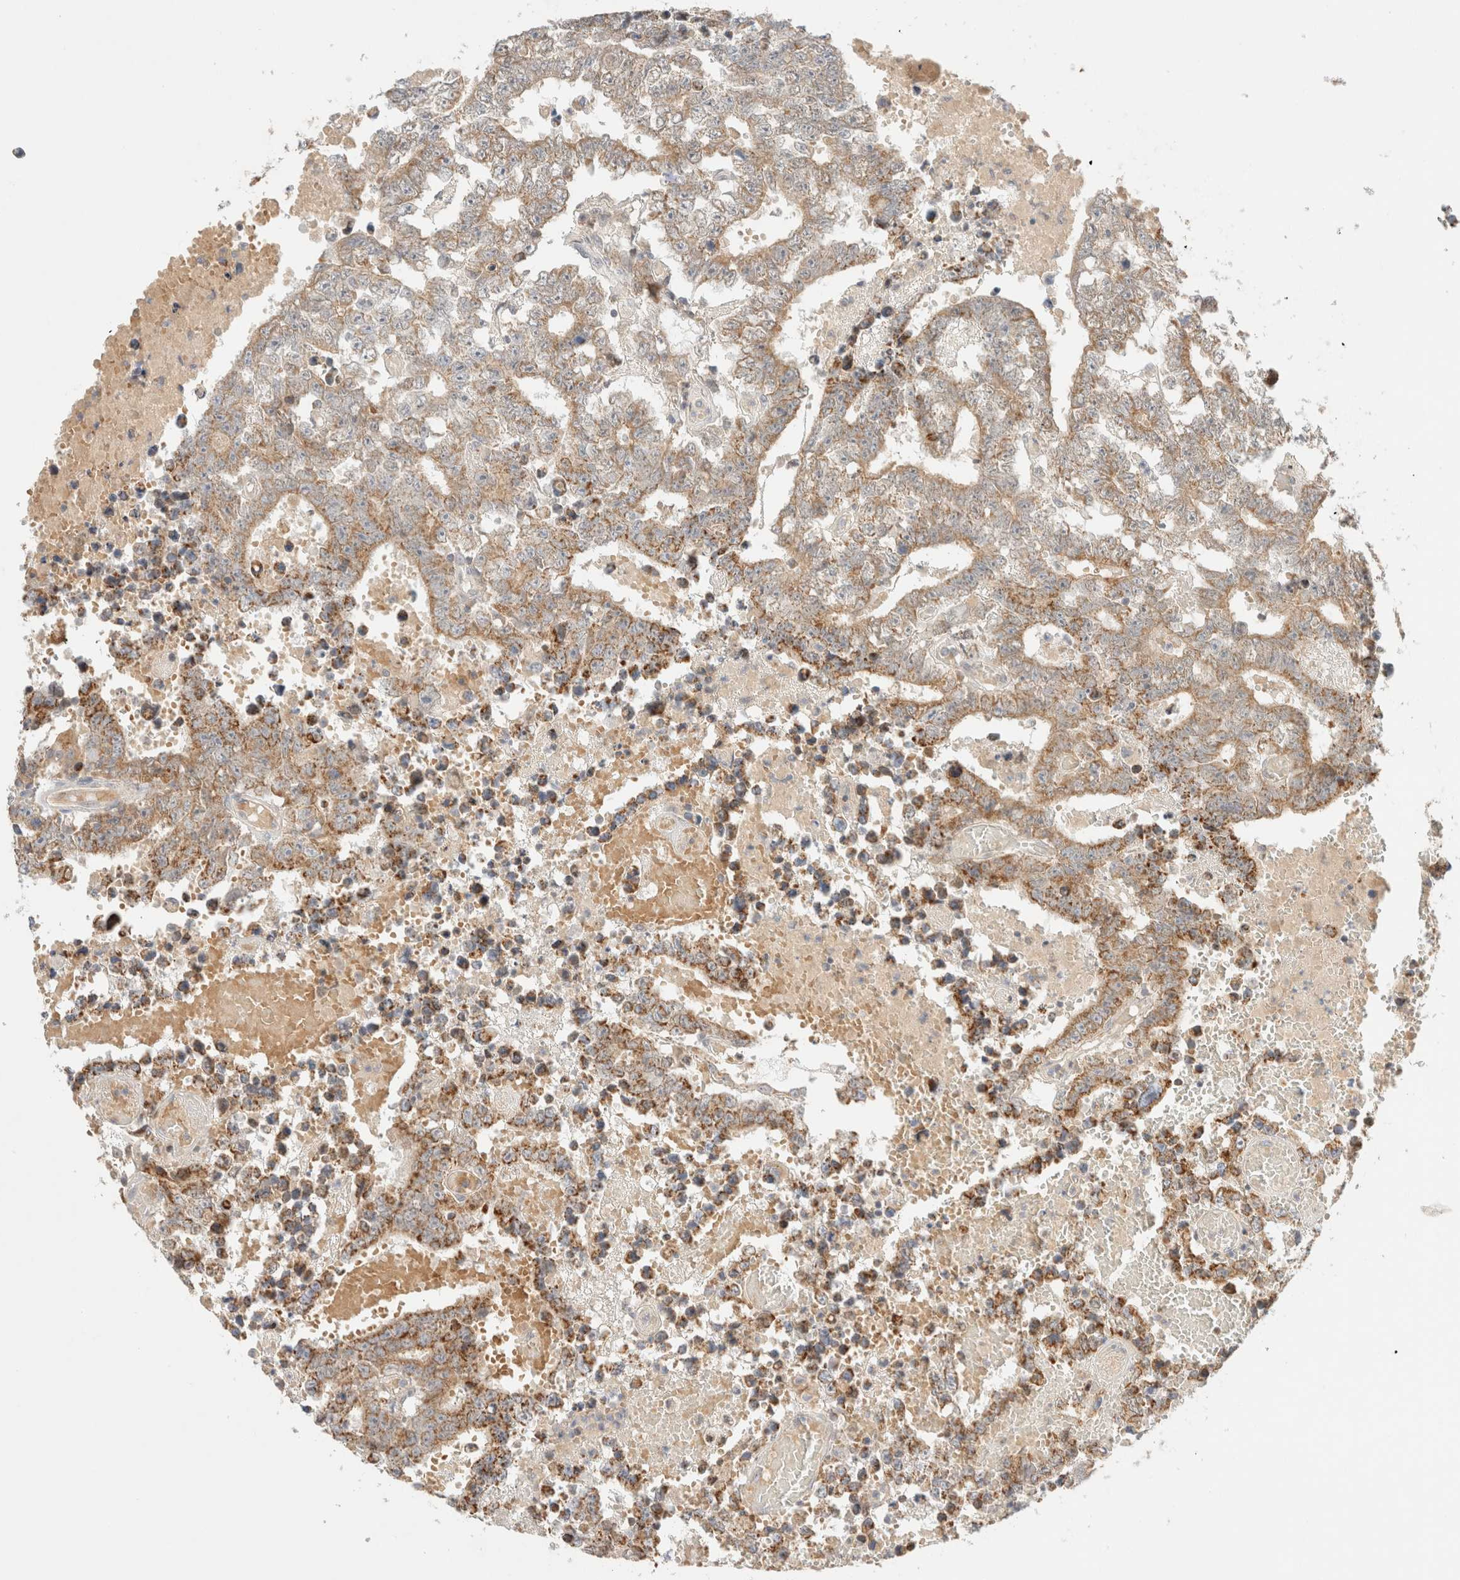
{"staining": {"intensity": "moderate", "quantity": ">75%", "location": "cytoplasmic/membranous"}, "tissue": "testis cancer", "cell_type": "Tumor cells", "image_type": "cancer", "snomed": [{"axis": "morphology", "description": "Carcinoma, Embryonal, NOS"}, {"axis": "topography", "description": "Testis"}], "caption": "The immunohistochemical stain highlights moderate cytoplasmic/membranous positivity in tumor cells of testis cancer (embryonal carcinoma) tissue. (brown staining indicates protein expression, while blue staining denotes nuclei).", "gene": "MRM3", "patient": {"sex": "male", "age": 25}}